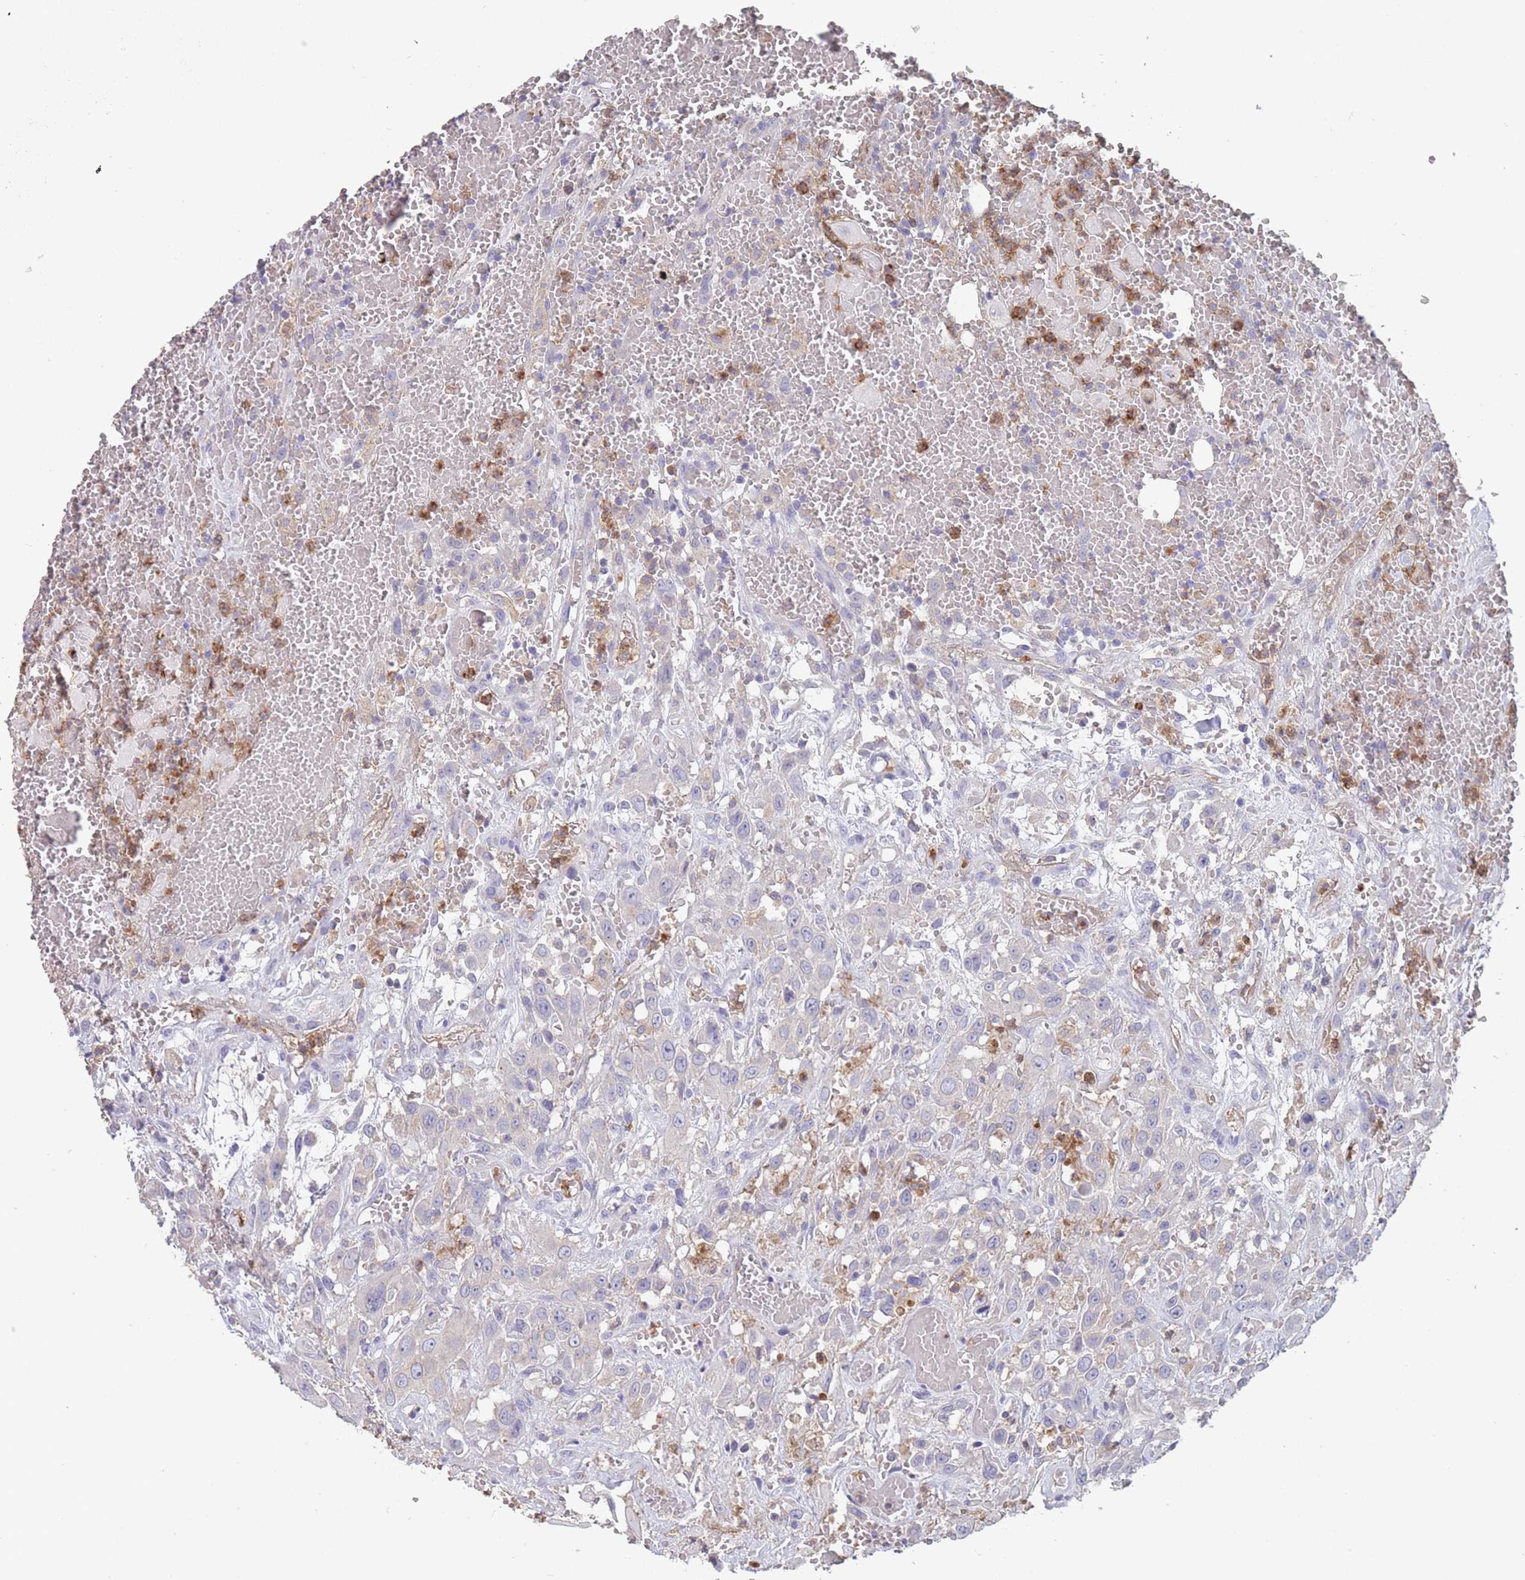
{"staining": {"intensity": "moderate", "quantity": "<25%", "location": "cytoplasmic/membranous"}, "tissue": "head and neck cancer", "cell_type": "Tumor cells", "image_type": "cancer", "snomed": [{"axis": "morphology", "description": "Squamous cell carcinoma, NOS"}, {"axis": "topography", "description": "Head-Neck"}], "caption": "Human head and neck cancer stained with a brown dye demonstrates moderate cytoplasmic/membranous positive expression in about <25% of tumor cells.", "gene": "CLEC12A", "patient": {"sex": "male", "age": 81}}